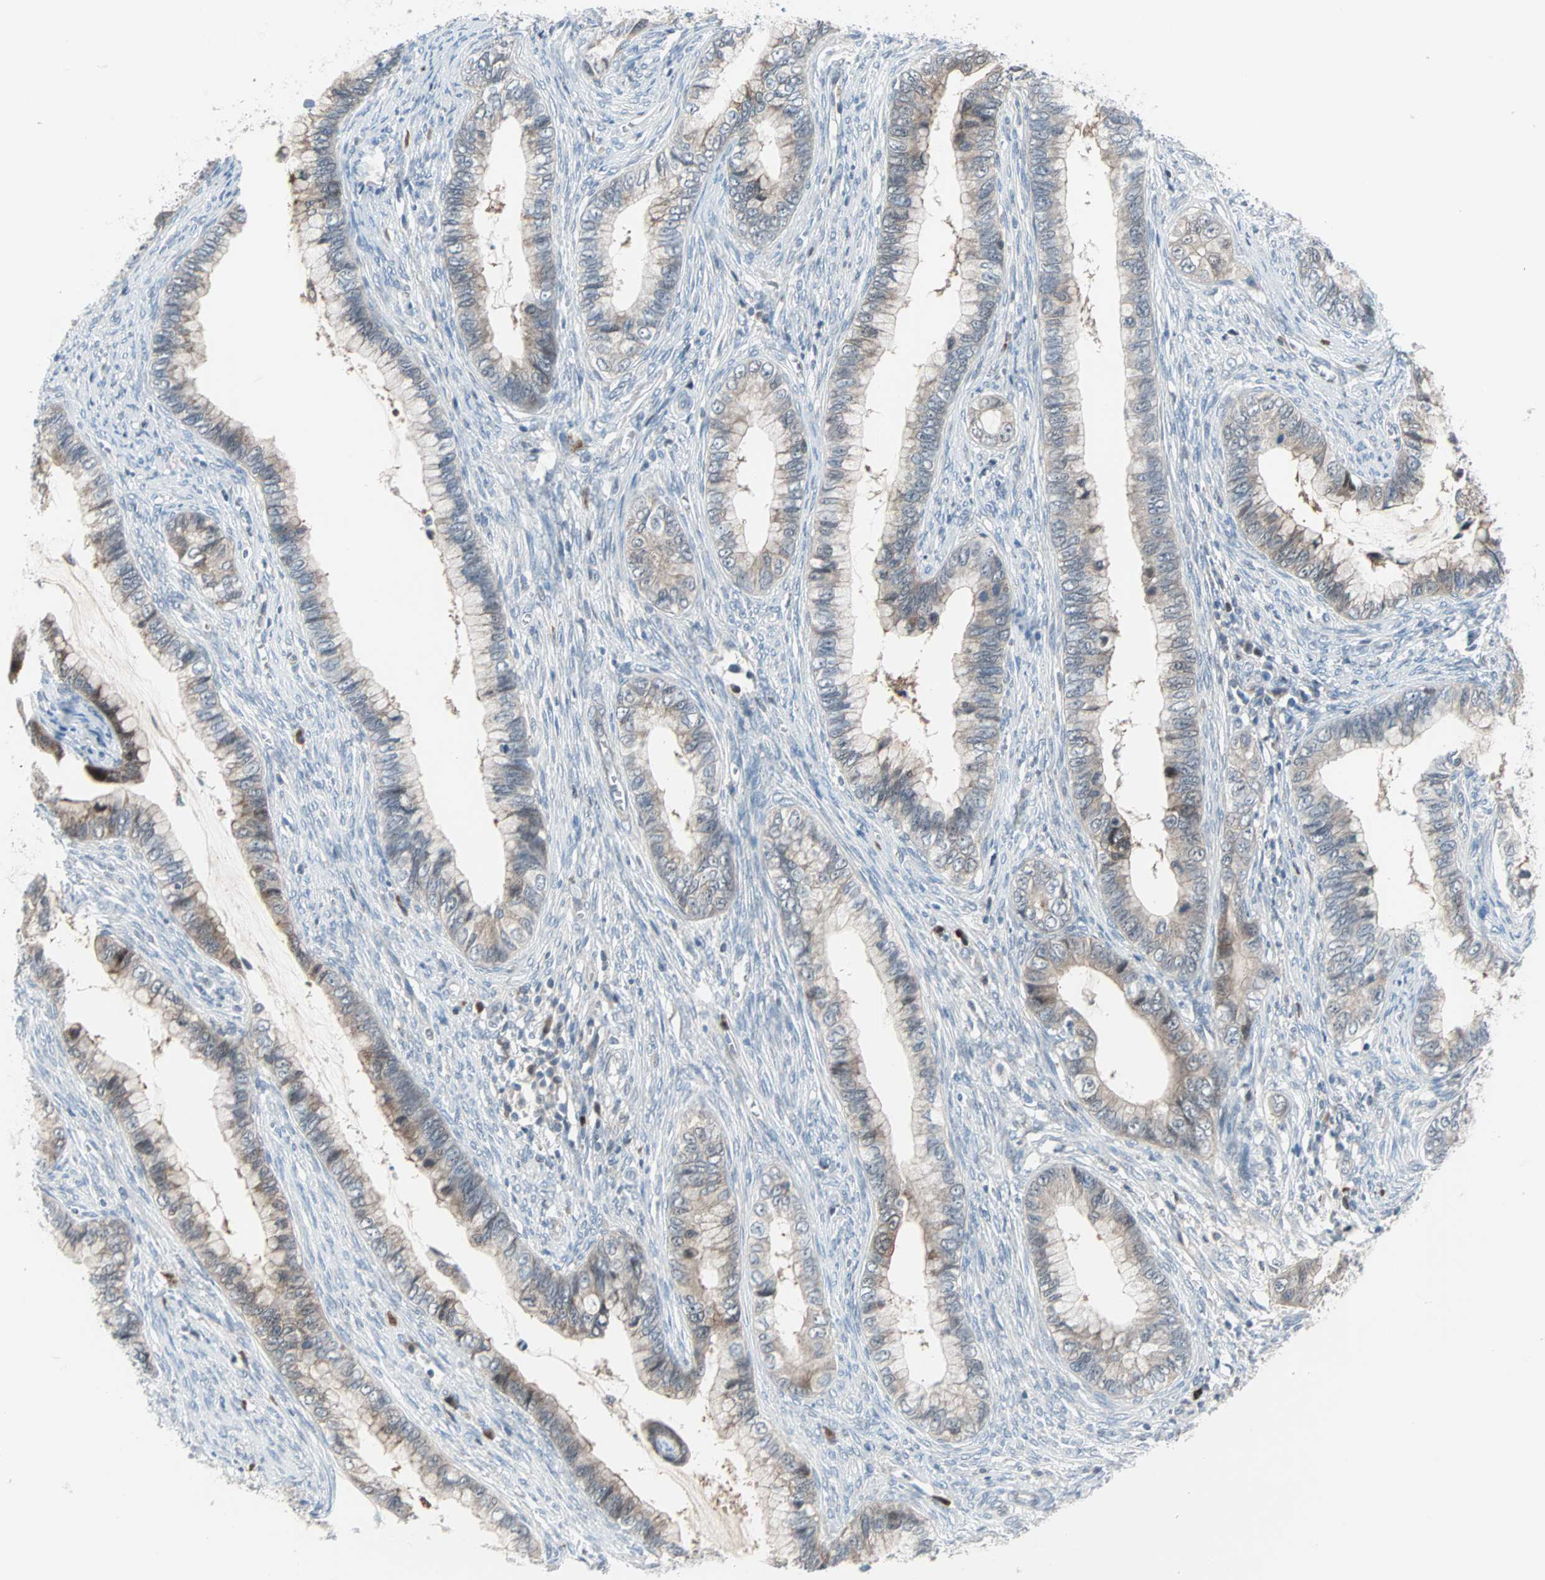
{"staining": {"intensity": "weak", "quantity": "<25%", "location": "cytoplasmic/membranous,nuclear"}, "tissue": "cervical cancer", "cell_type": "Tumor cells", "image_type": "cancer", "snomed": [{"axis": "morphology", "description": "Adenocarcinoma, NOS"}, {"axis": "topography", "description": "Cervix"}], "caption": "The image reveals no significant staining in tumor cells of adenocarcinoma (cervical).", "gene": "CASP3", "patient": {"sex": "female", "age": 44}}